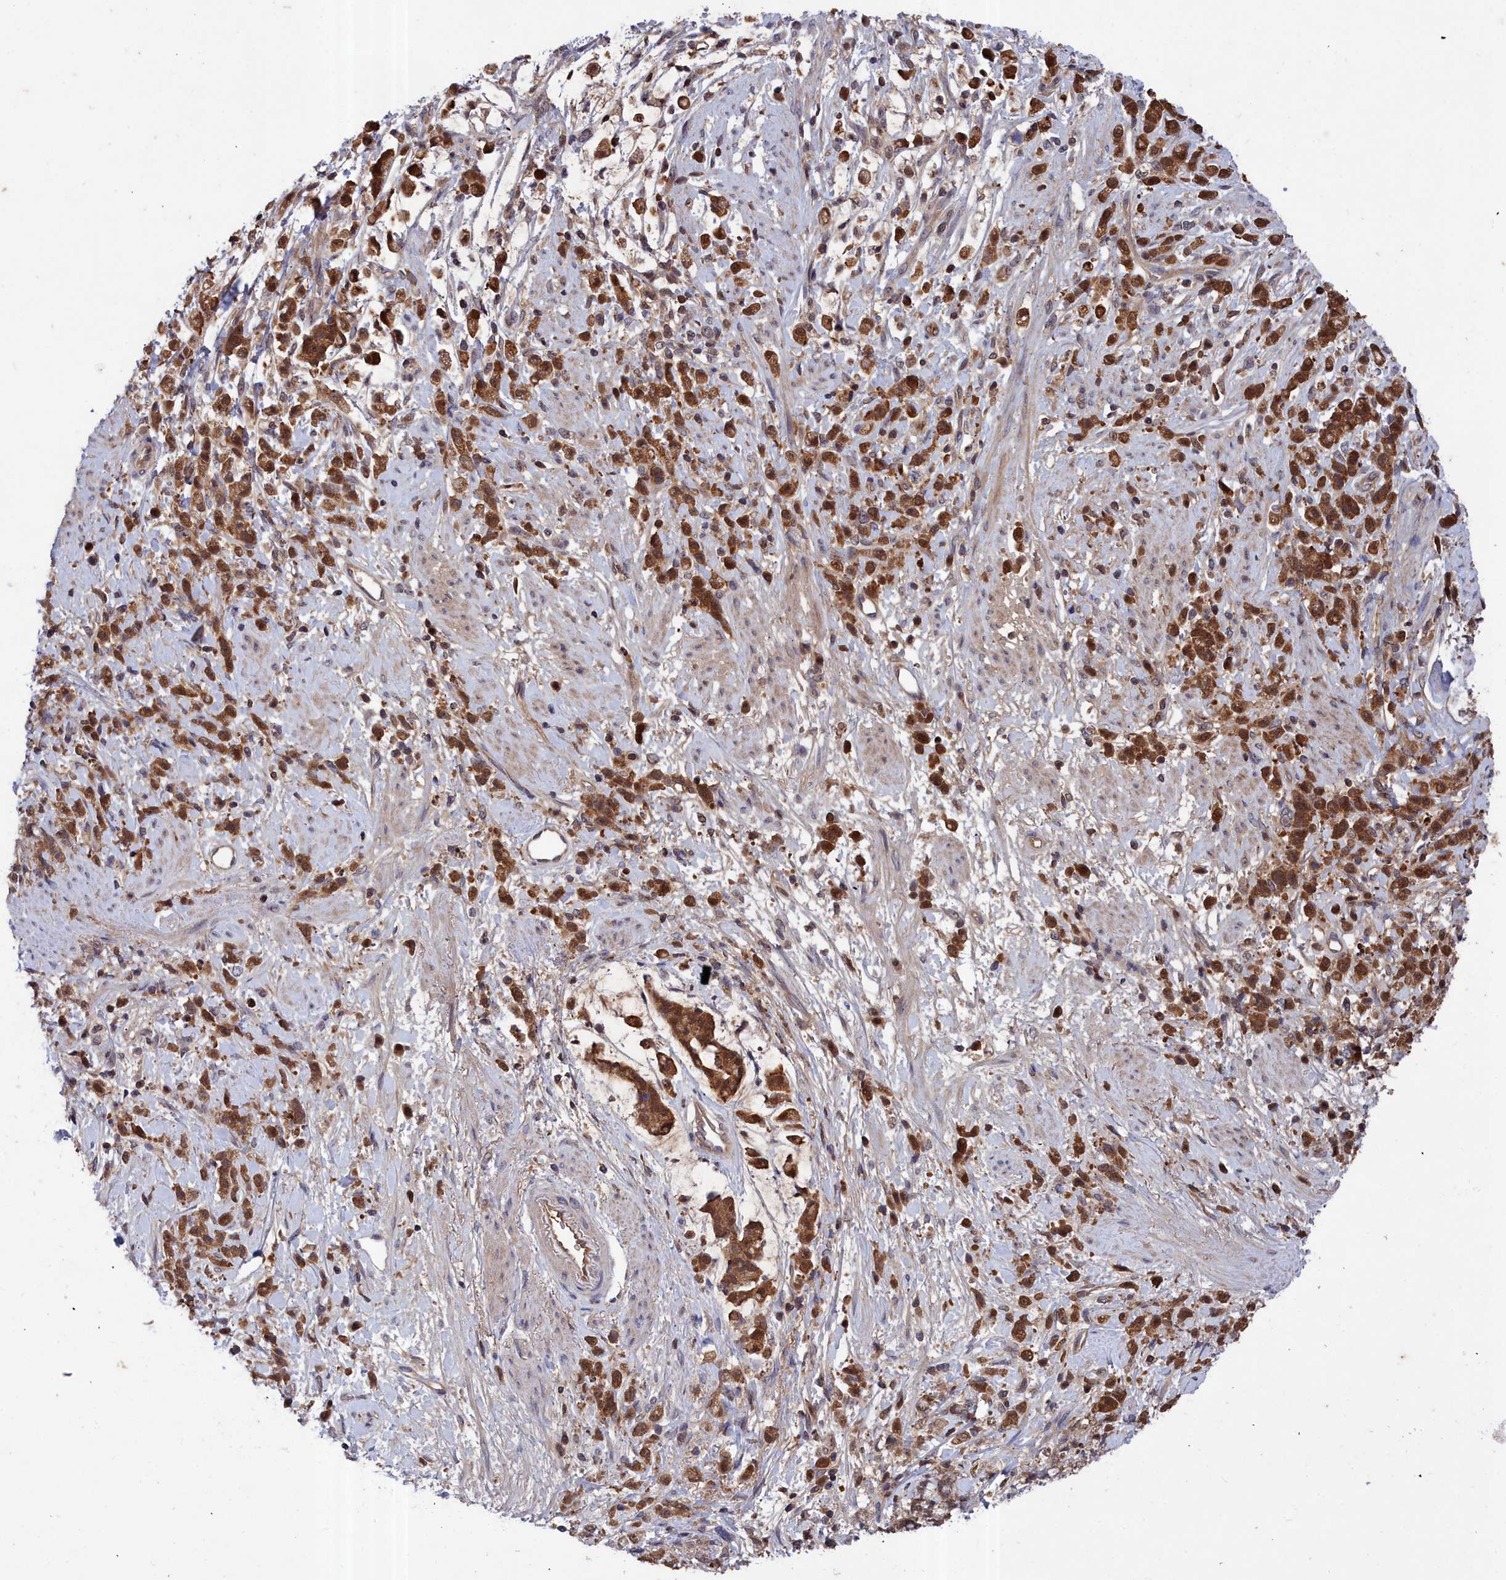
{"staining": {"intensity": "moderate", "quantity": ">75%", "location": "cytoplasmic/membranous"}, "tissue": "stomach cancer", "cell_type": "Tumor cells", "image_type": "cancer", "snomed": [{"axis": "morphology", "description": "Adenocarcinoma, NOS"}, {"axis": "topography", "description": "Stomach"}], "caption": "DAB immunohistochemical staining of human stomach cancer exhibits moderate cytoplasmic/membranous protein expression in about >75% of tumor cells.", "gene": "GFRA2", "patient": {"sex": "female", "age": 60}}